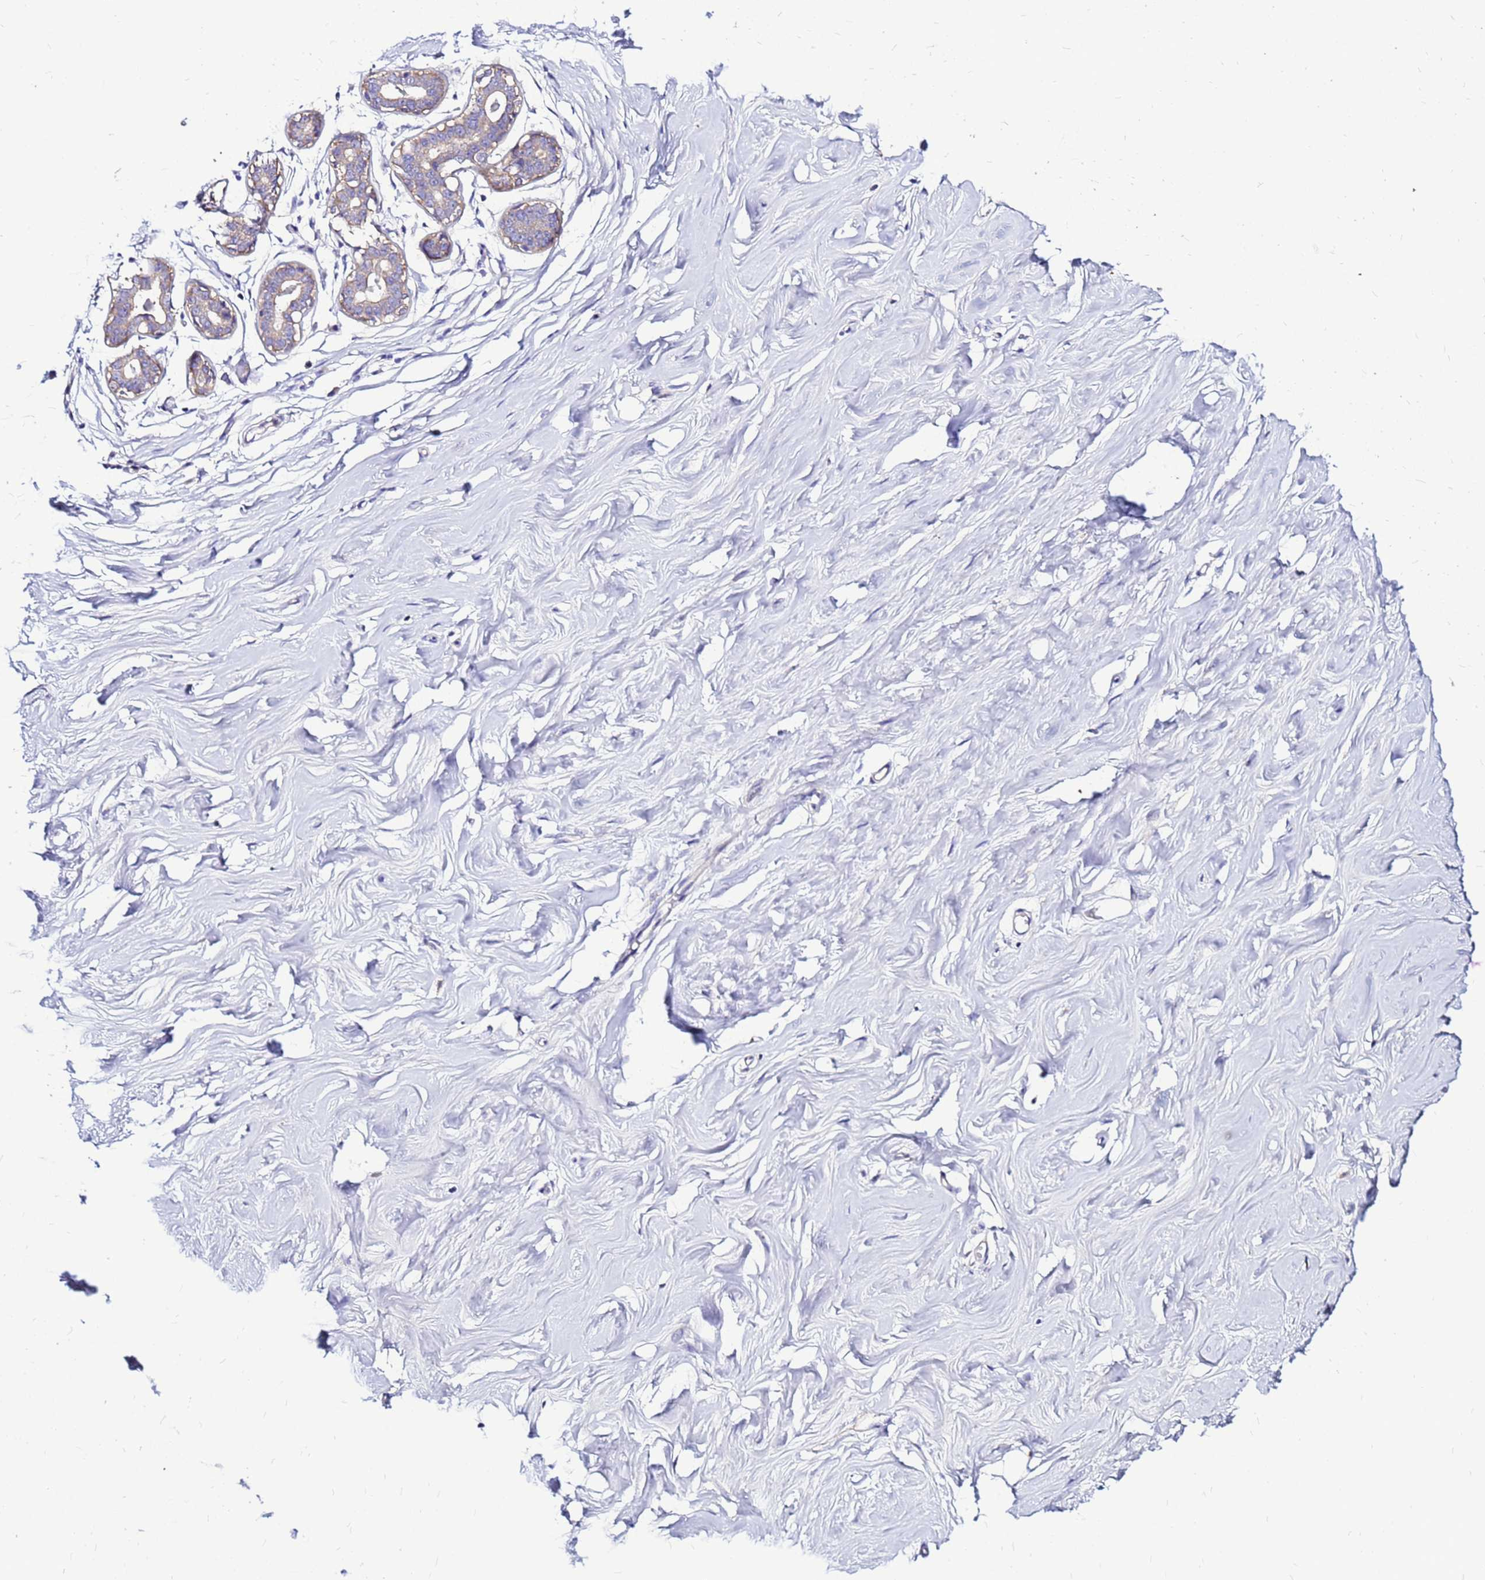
{"staining": {"intensity": "negative", "quantity": "none", "location": "none"}, "tissue": "breast", "cell_type": "Adipocytes", "image_type": "normal", "snomed": [{"axis": "morphology", "description": "Normal tissue, NOS"}, {"axis": "morphology", "description": "Adenoma, NOS"}, {"axis": "topography", "description": "Breast"}], "caption": "The immunohistochemistry (IHC) photomicrograph has no significant expression in adipocytes of breast. (DAB immunohistochemistry with hematoxylin counter stain).", "gene": "ARHGEF35", "patient": {"sex": "female", "age": 23}}